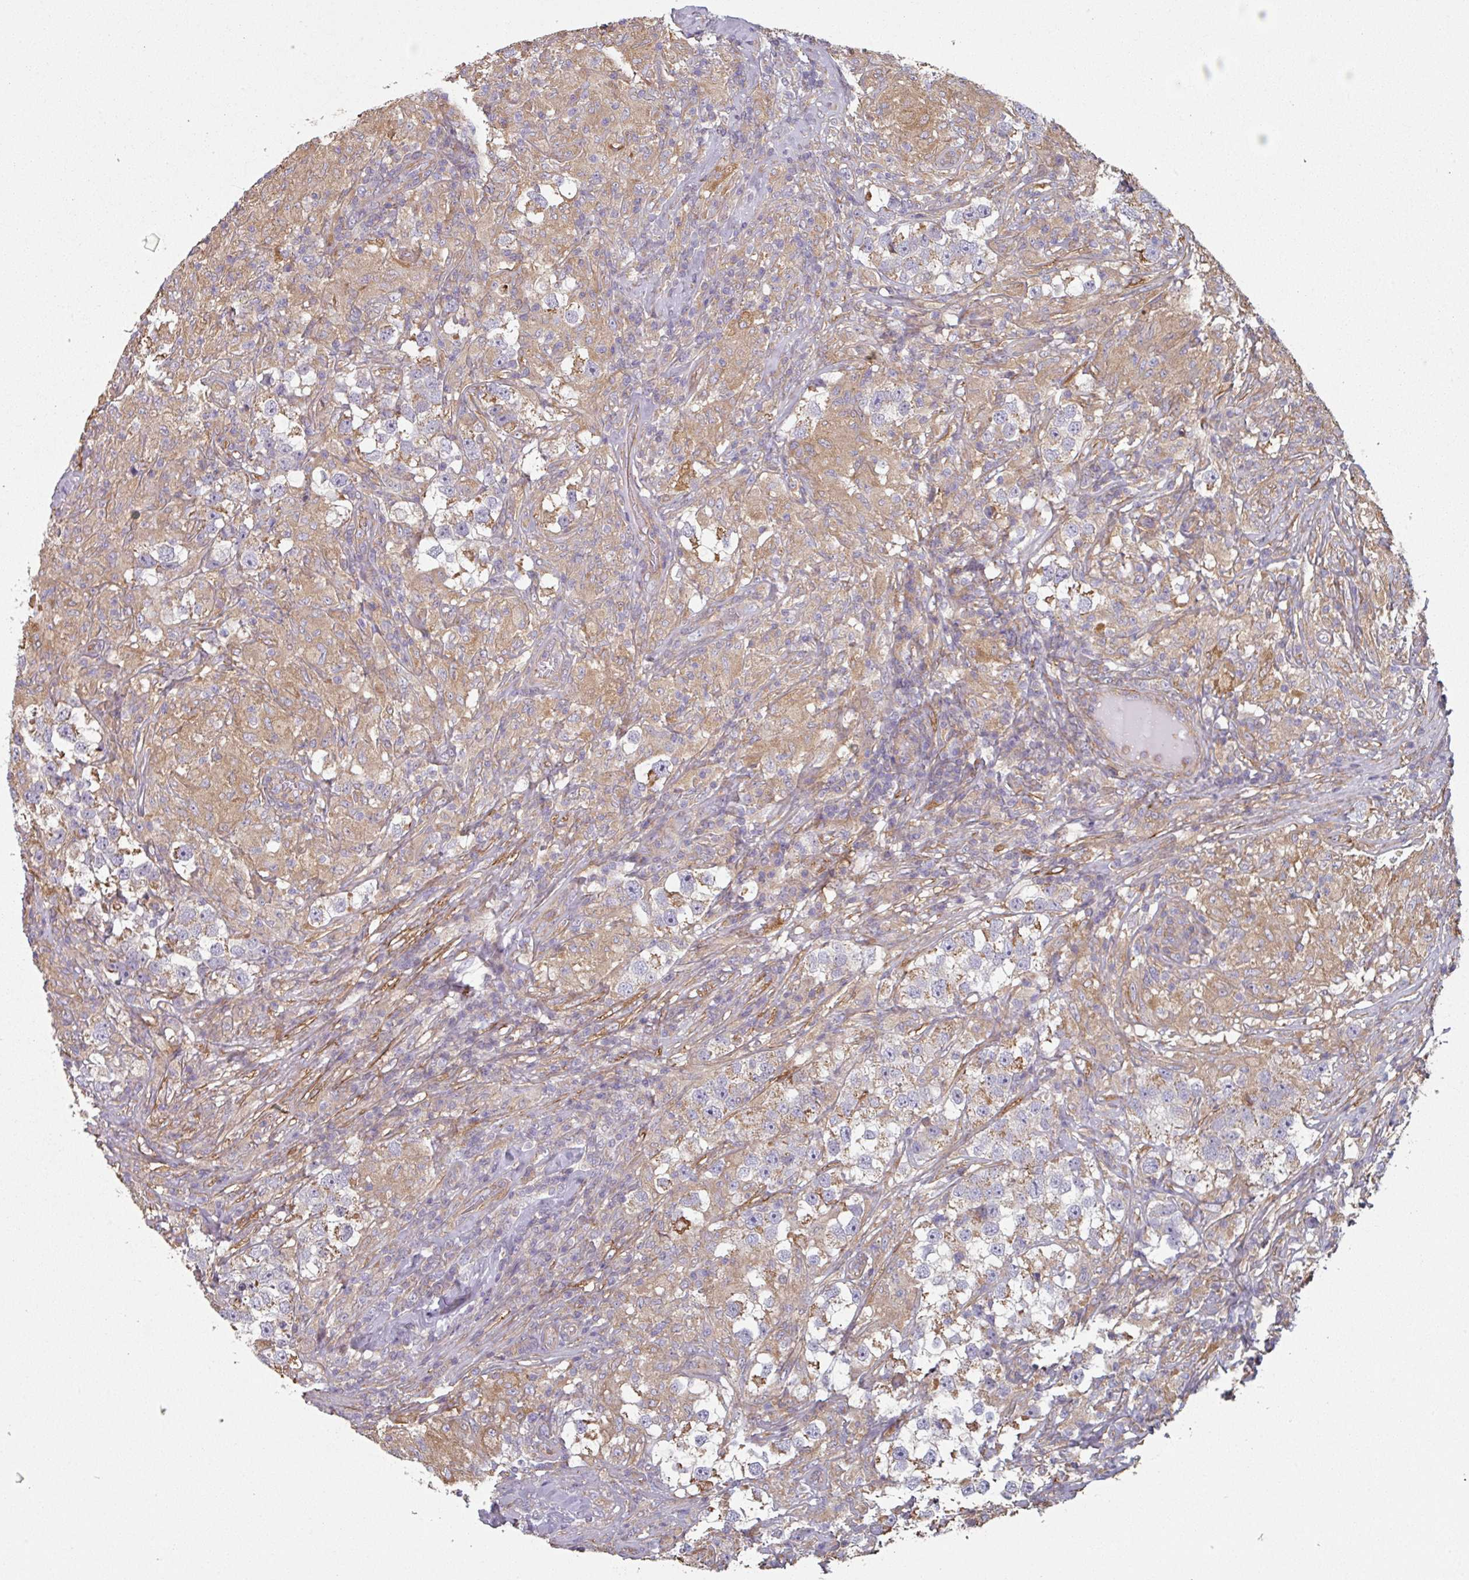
{"staining": {"intensity": "moderate", "quantity": "<25%", "location": "cytoplasmic/membranous"}, "tissue": "testis cancer", "cell_type": "Tumor cells", "image_type": "cancer", "snomed": [{"axis": "morphology", "description": "Seminoma, NOS"}, {"axis": "topography", "description": "Testis"}], "caption": "Testis seminoma tissue exhibits moderate cytoplasmic/membranous positivity in approximately <25% of tumor cells", "gene": "GSTA4", "patient": {"sex": "male", "age": 46}}